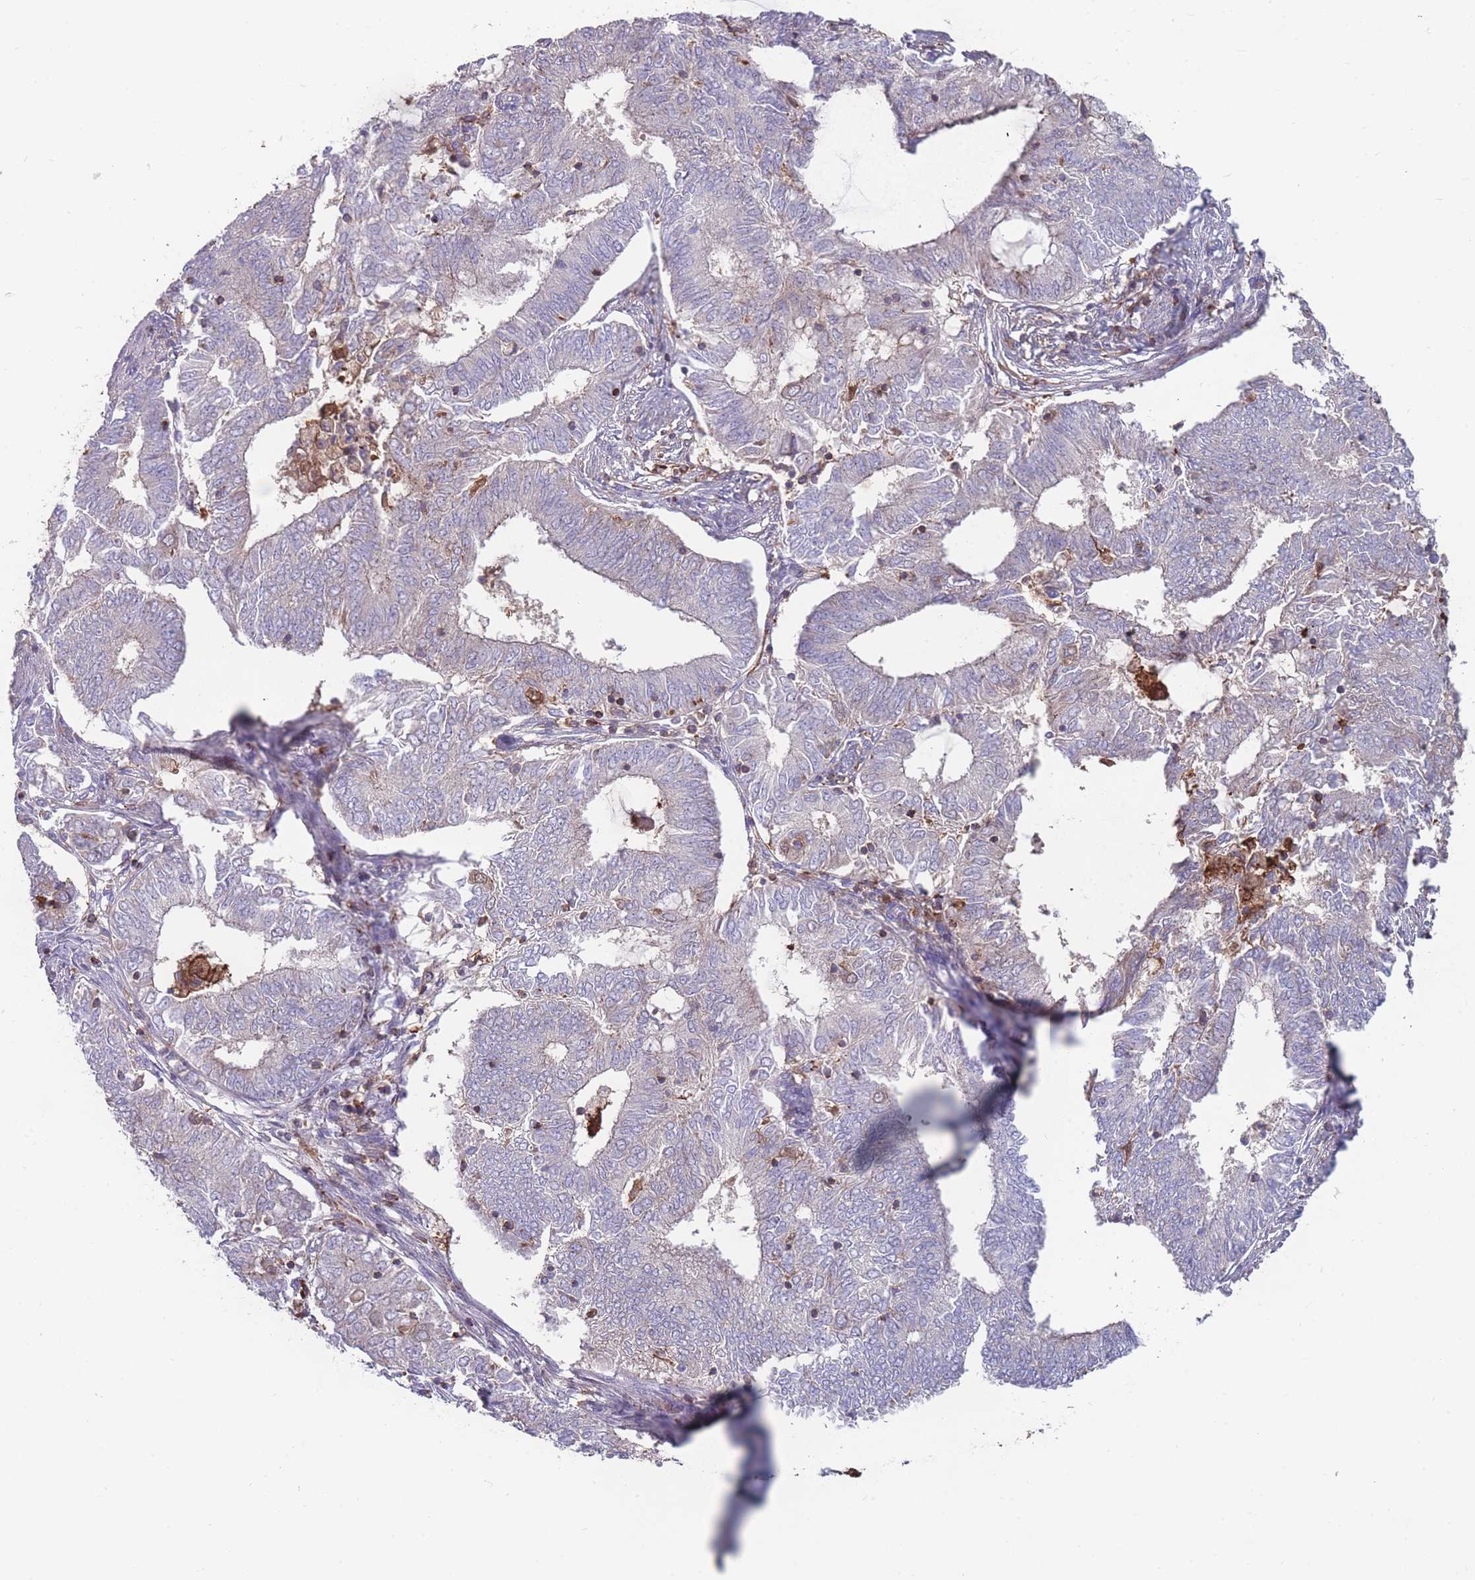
{"staining": {"intensity": "negative", "quantity": "none", "location": "none"}, "tissue": "endometrial cancer", "cell_type": "Tumor cells", "image_type": "cancer", "snomed": [{"axis": "morphology", "description": "Adenocarcinoma, NOS"}, {"axis": "topography", "description": "Endometrium"}], "caption": "Micrograph shows no protein positivity in tumor cells of endometrial cancer (adenocarcinoma) tissue.", "gene": "CD33", "patient": {"sex": "female", "age": 62}}